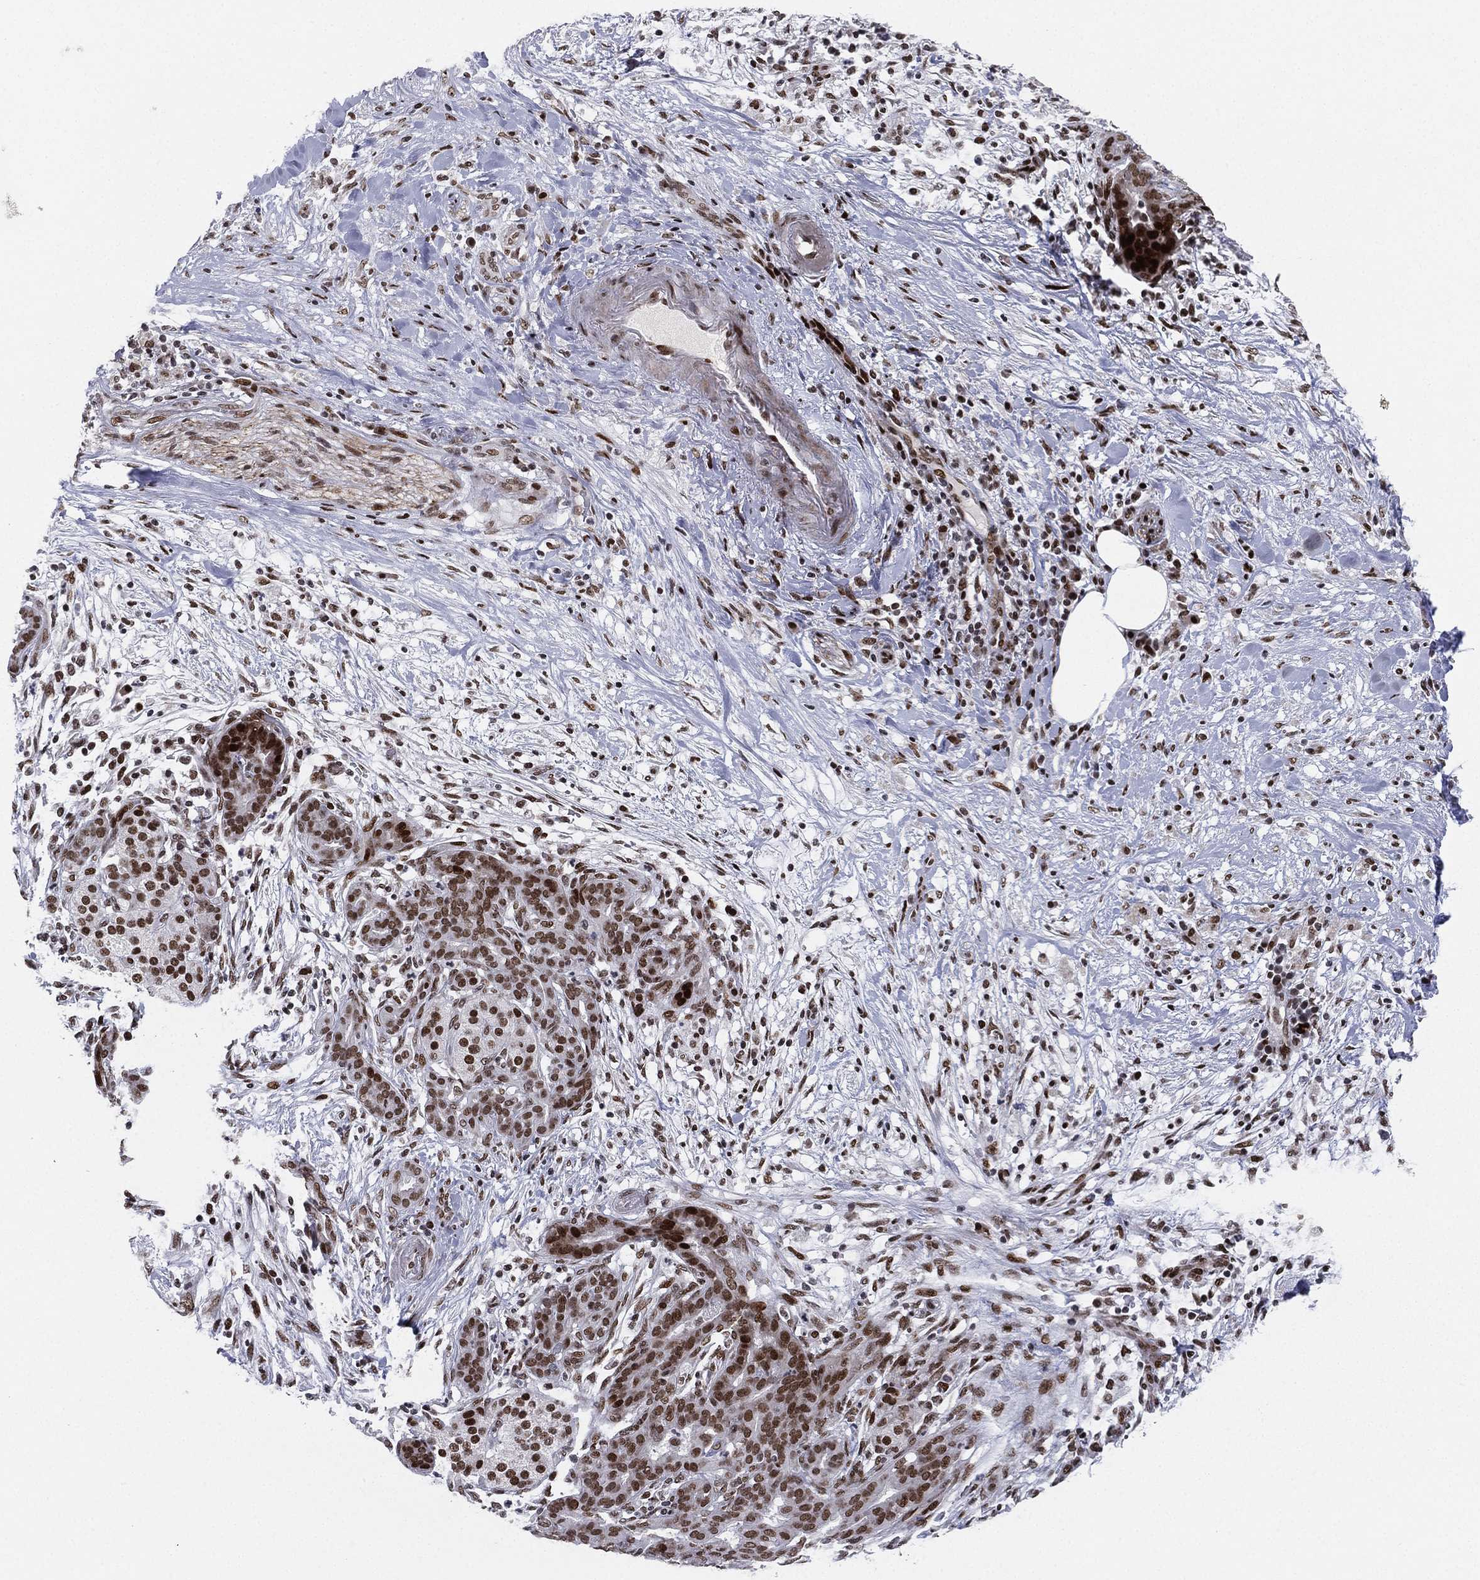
{"staining": {"intensity": "strong", "quantity": ">75%", "location": "nuclear"}, "tissue": "pancreatic cancer", "cell_type": "Tumor cells", "image_type": "cancer", "snomed": [{"axis": "morphology", "description": "Adenocarcinoma, NOS"}, {"axis": "topography", "description": "Pancreas"}], "caption": "An image of pancreatic adenocarcinoma stained for a protein demonstrates strong nuclear brown staining in tumor cells.", "gene": "RTF1", "patient": {"sex": "male", "age": 44}}